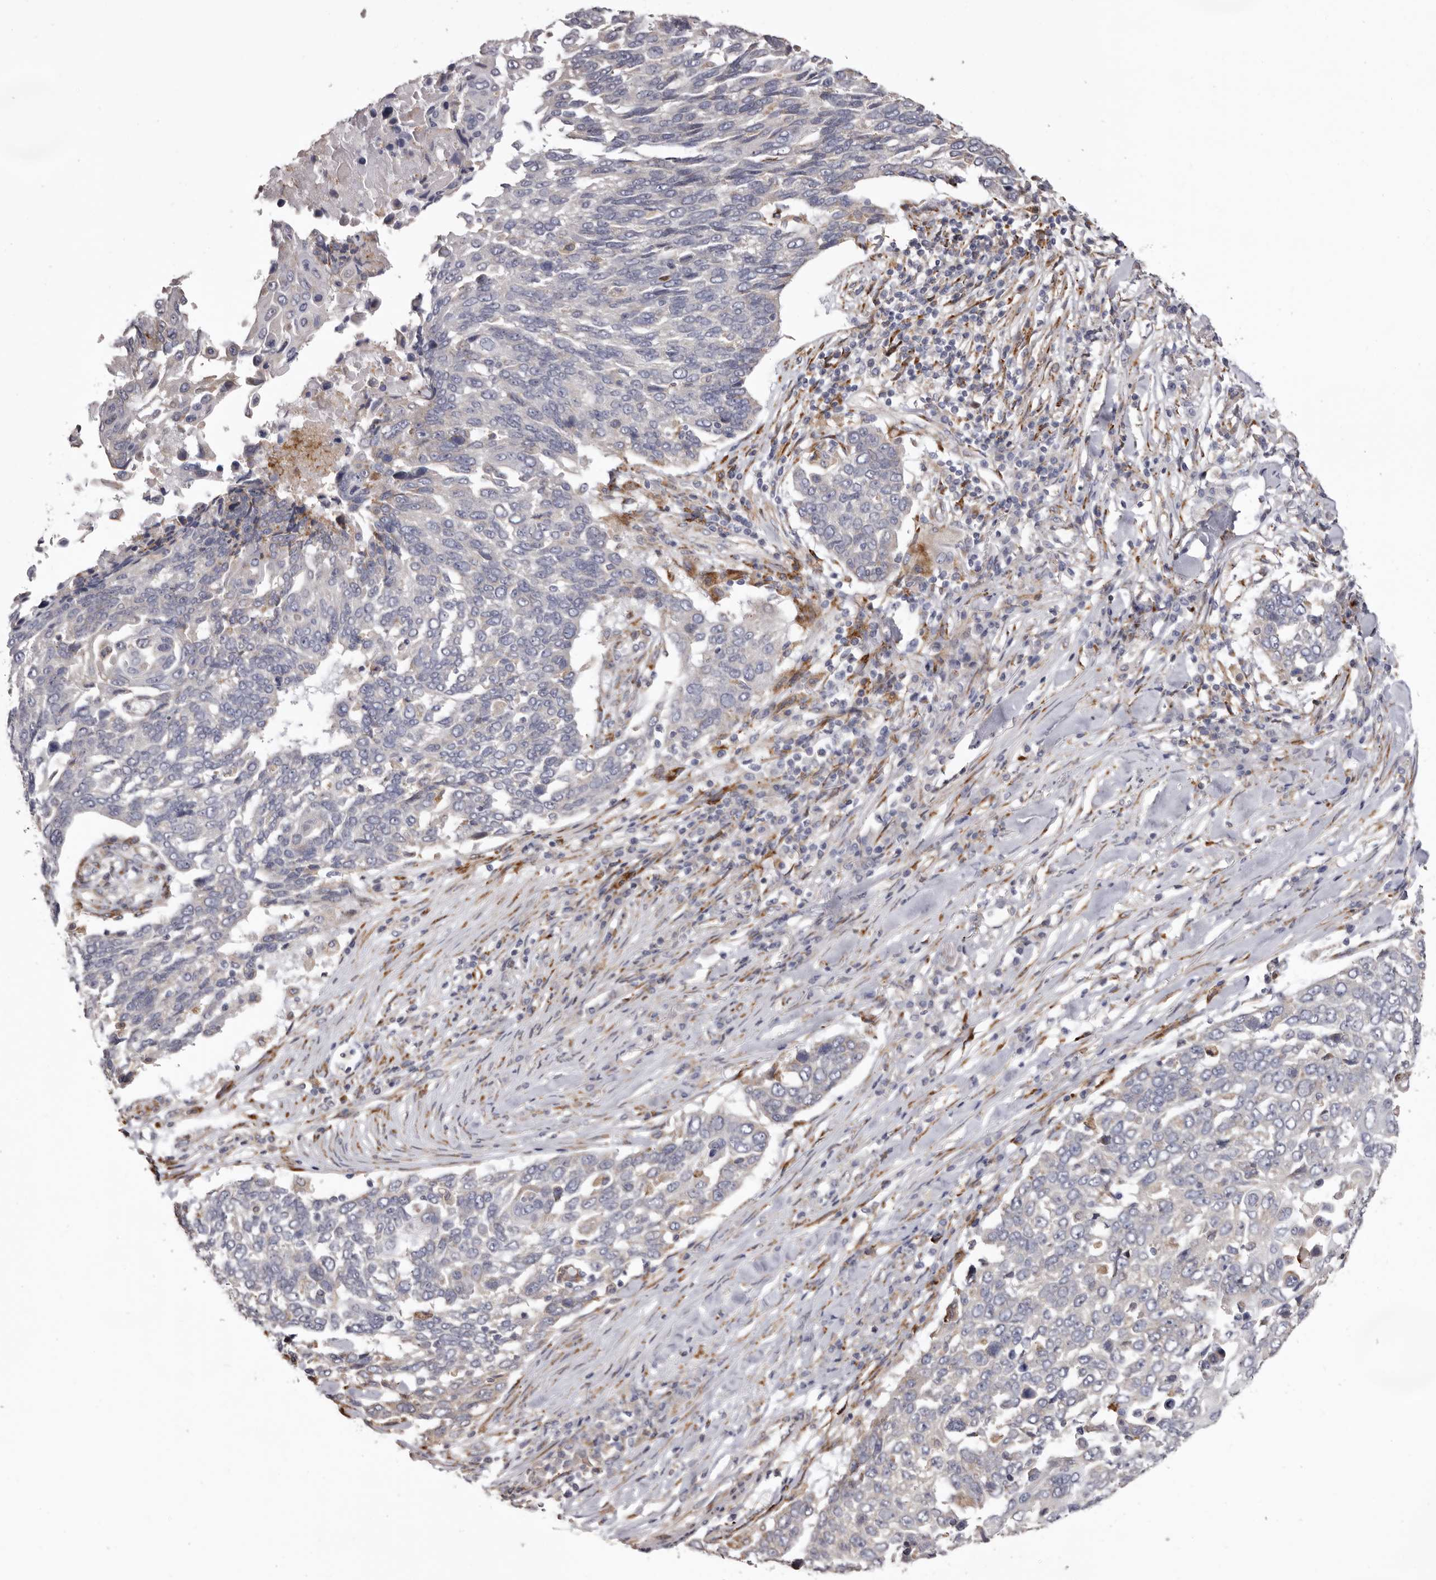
{"staining": {"intensity": "negative", "quantity": "none", "location": "none"}, "tissue": "lung cancer", "cell_type": "Tumor cells", "image_type": "cancer", "snomed": [{"axis": "morphology", "description": "Squamous cell carcinoma, NOS"}, {"axis": "topography", "description": "Lung"}], "caption": "There is no significant staining in tumor cells of lung cancer.", "gene": "PIGX", "patient": {"sex": "male", "age": 66}}